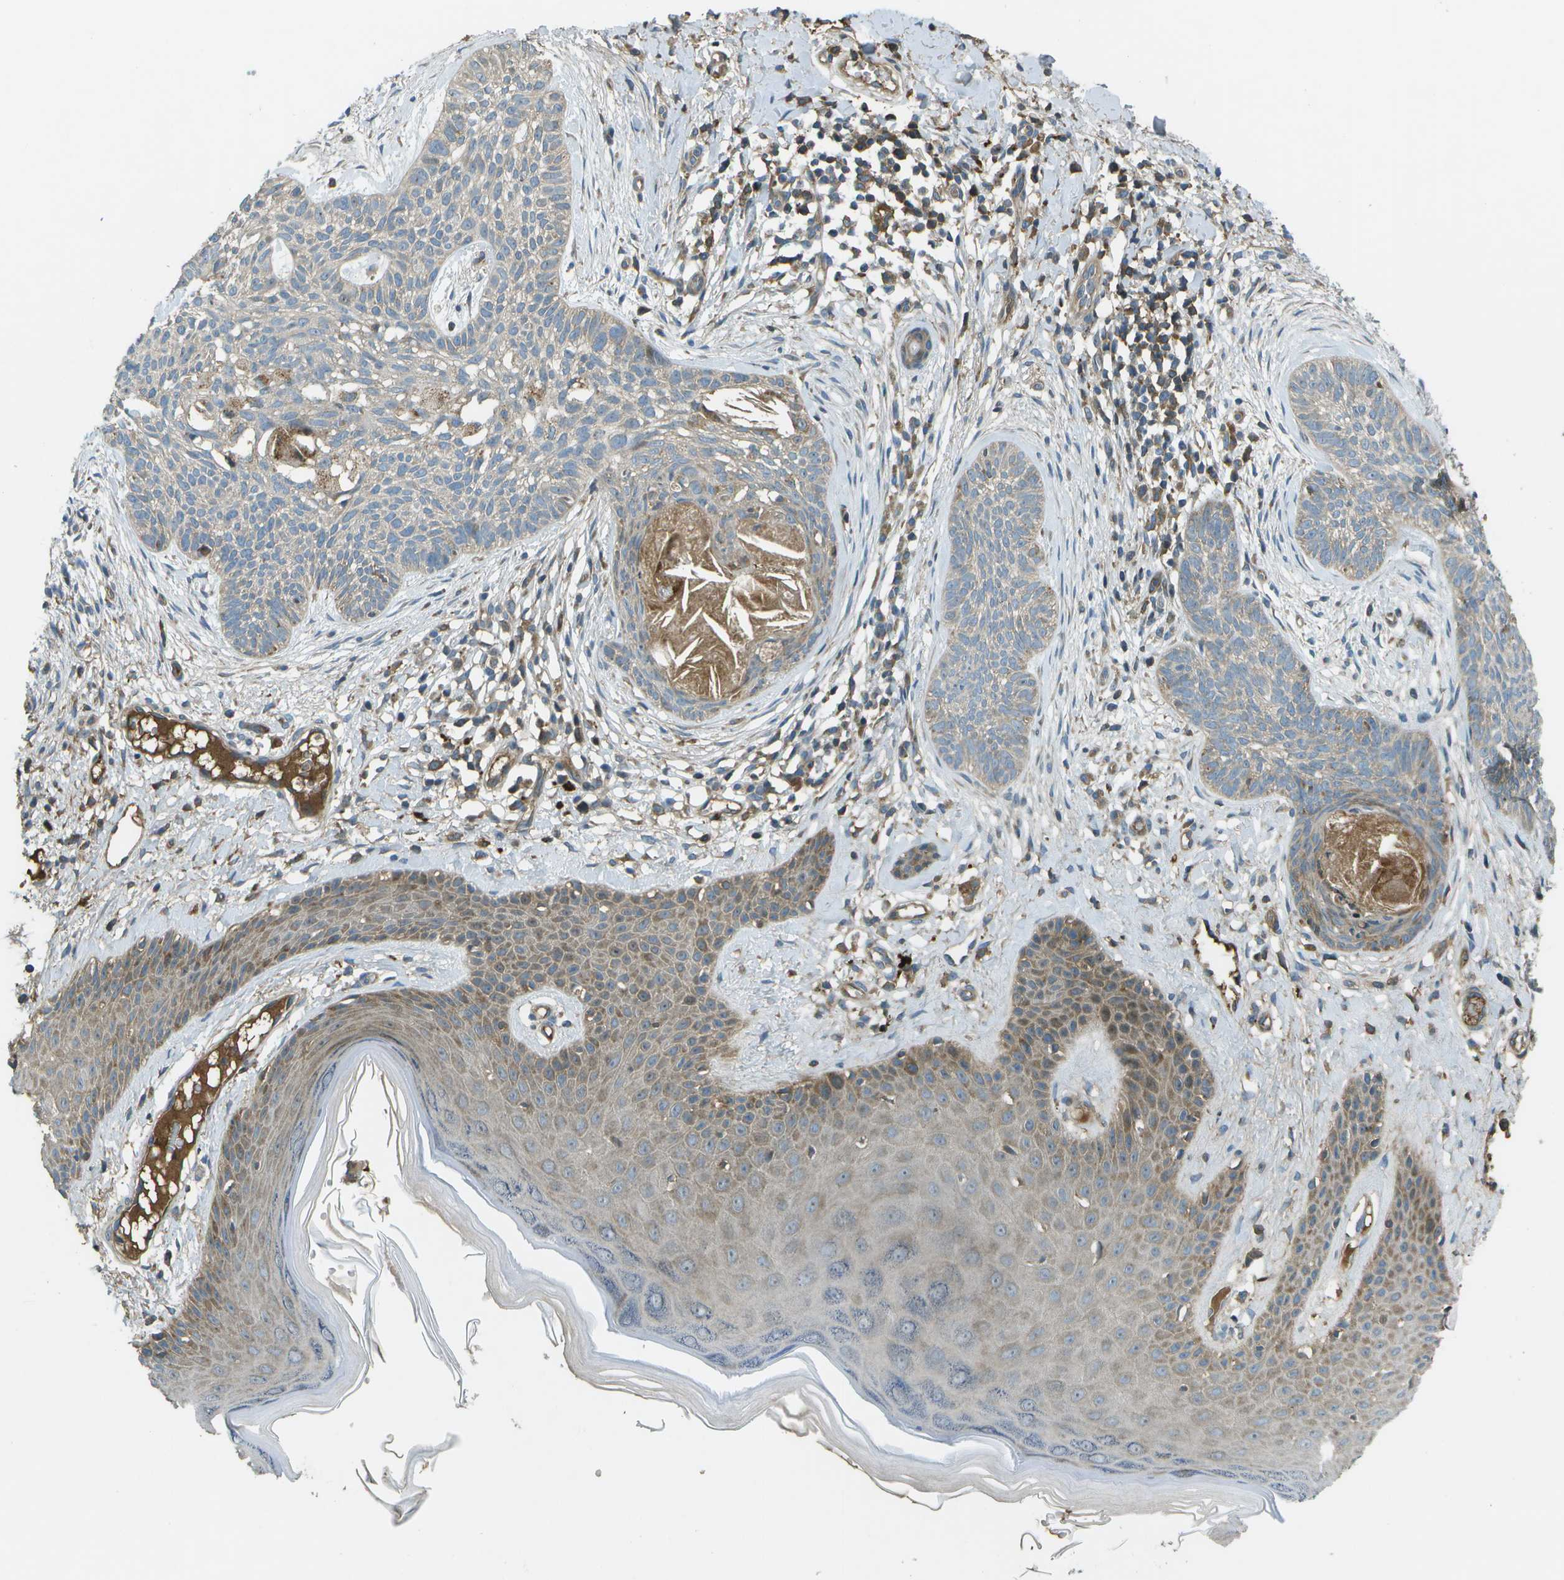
{"staining": {"intensity": "moderate", "quantity": "<25%", "location": "cytoplasmic/membranous"}, "tissue": "skin cancer", "cell_type": "Tumor cells", "image_type": "cancer", "snomed": [{"axis": "morphology", "description": "Basal cell carcinoma"}, {"axis": "topography", "description": "Skin"}], "caption": "Immunohistochemical staining of human skin basal cell carcinoma exhibits moderate cytoplasmic/membranous protein positivity in about <25% of tumor cells. The protein of interest is shown in brown color, while the nuclei are stained blue.", "gene": "PXYLP1", "patient": {"sex": "female", "age": 59}}